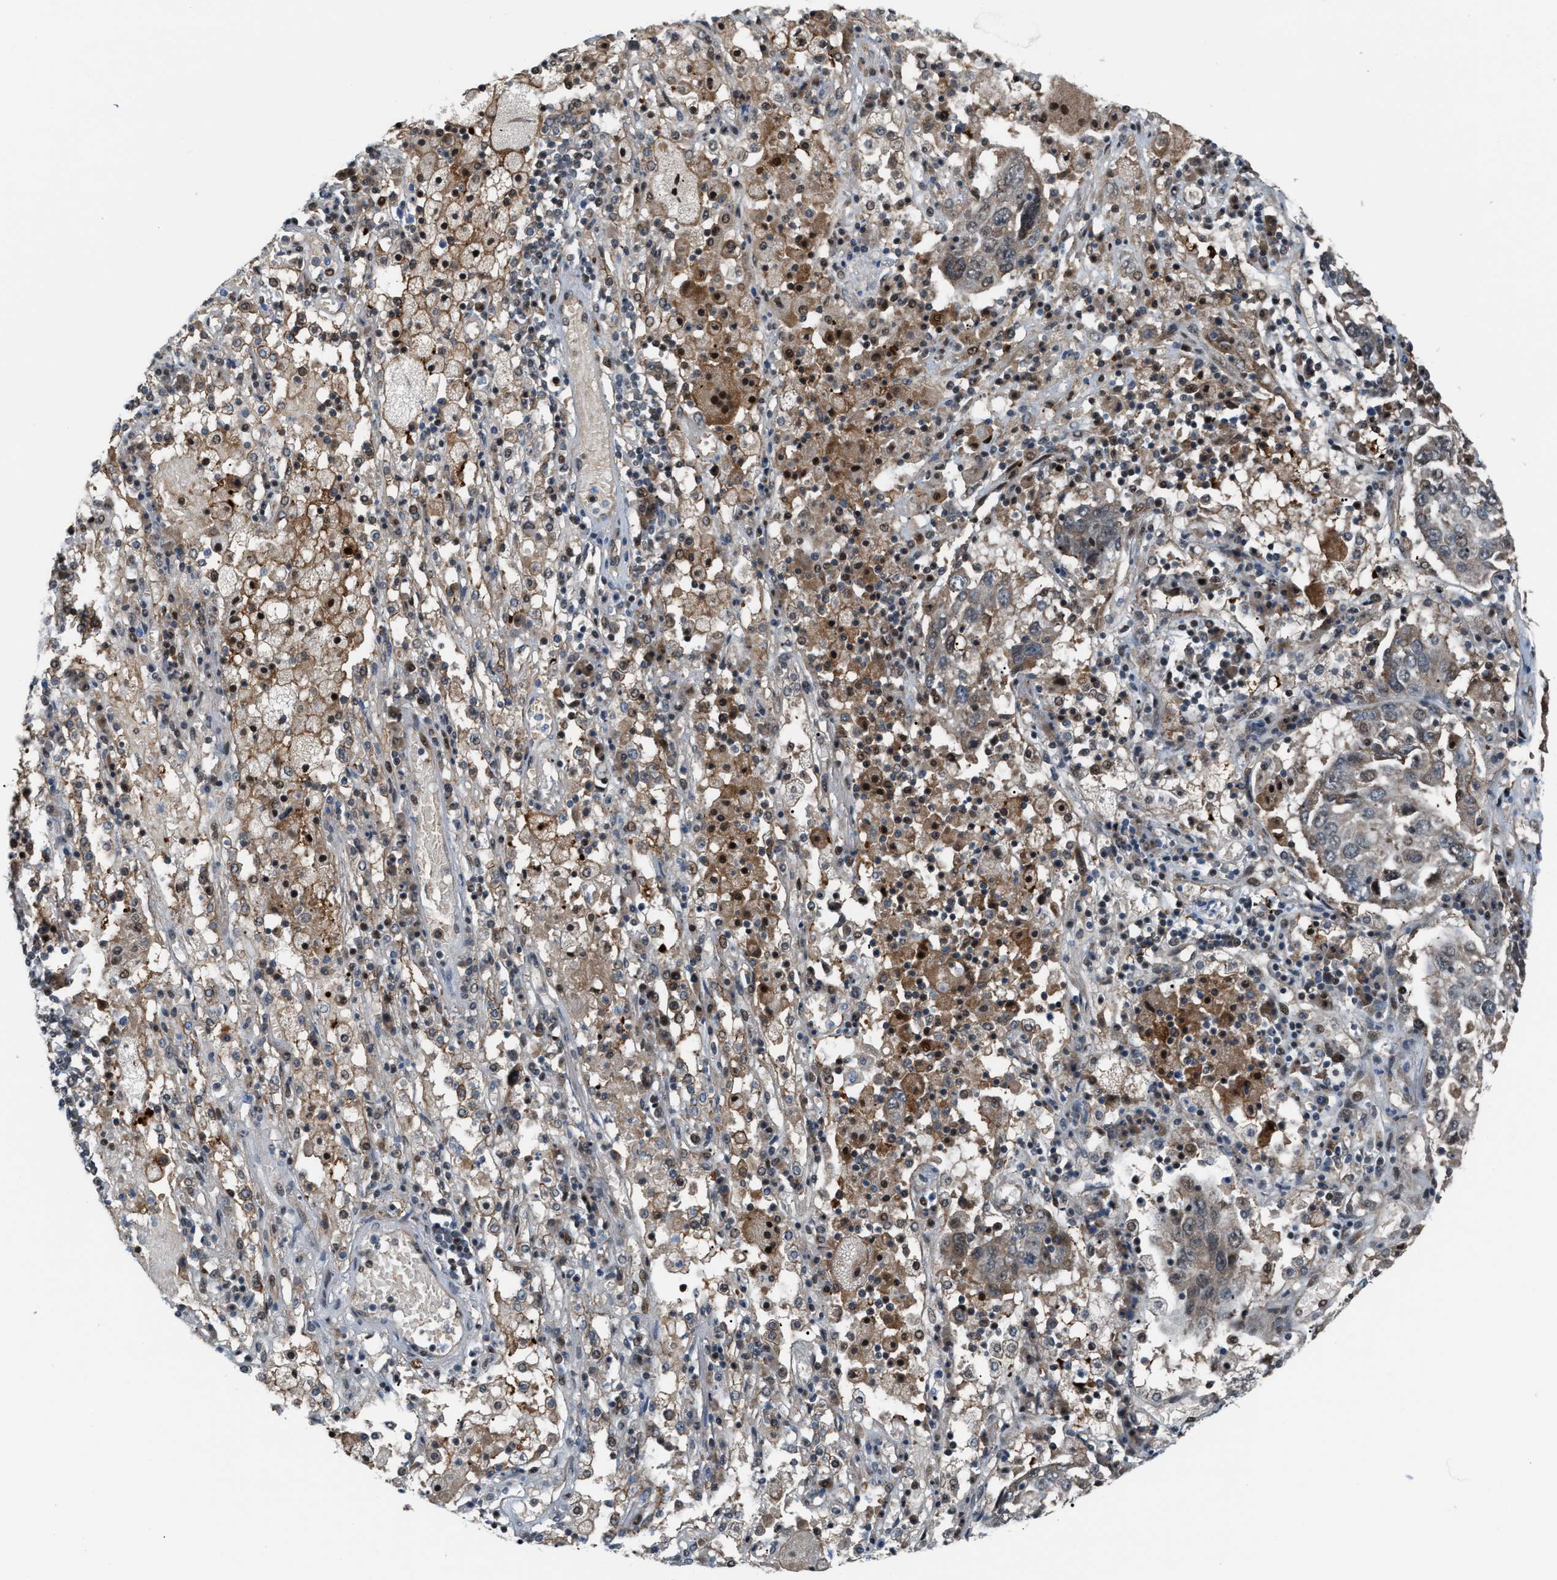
{"staining": {"intensity": "weak", "quantity": "25%-75%", "location": "nuclear"}, "tissue": "lung cancer", "cell_type": "Tumor cells", "image_type": "cancer", "snomed": [{"axis": "morphology", "description": "Squamous cell carcinoma, NOS"}, {"axis": "topography", "description": "Lung"}], "caption": "A high-resolution image shows IHC staining of lung cancer (squamous cell carcinoma), which reveals weak nuclear expression in about 25%-75% of tumor cells.", "gene": "RFFL", "patient": {"sex": "male", "age": 65}}